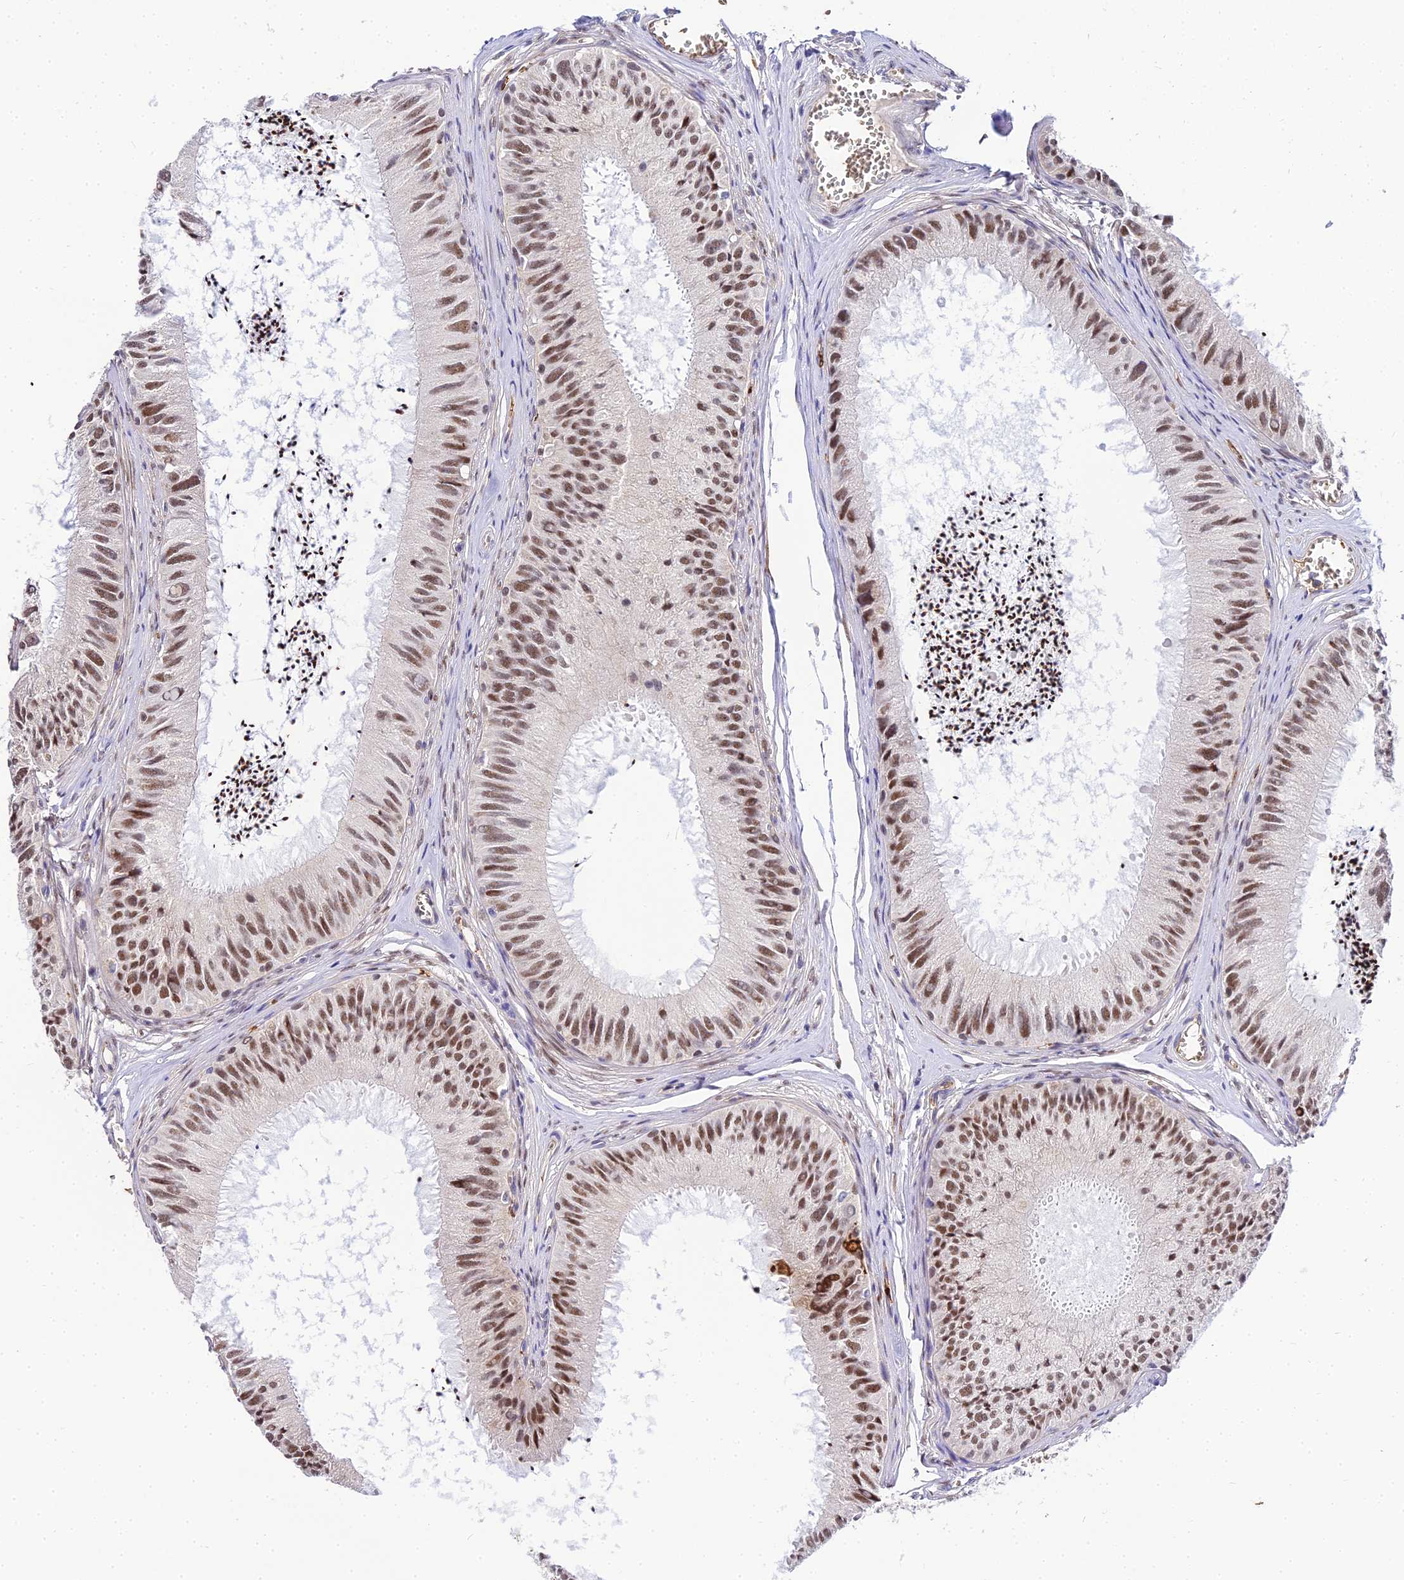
{"staining": {"intensity": "moderate", "quantity": ">75%", "location": "nuclear"}, "tissue": "epididymis", "cell_type": "Glandular cells", "image_type": "normal", "snomed": [{"axis": "morphology", "description": "Normal tissue, NOS"}, {"axis": "topography", "description": "Epididymis"}], "caption": "Immunohistochemistry (IHC) image of unremarkable human epididymis stained for a protein (brown), which exhibits medium levels of moderate nuclear expression in approximately >75% of glandular cells.", "gene": "BCL9", "patient": {"sex": "male", "age": 79}}